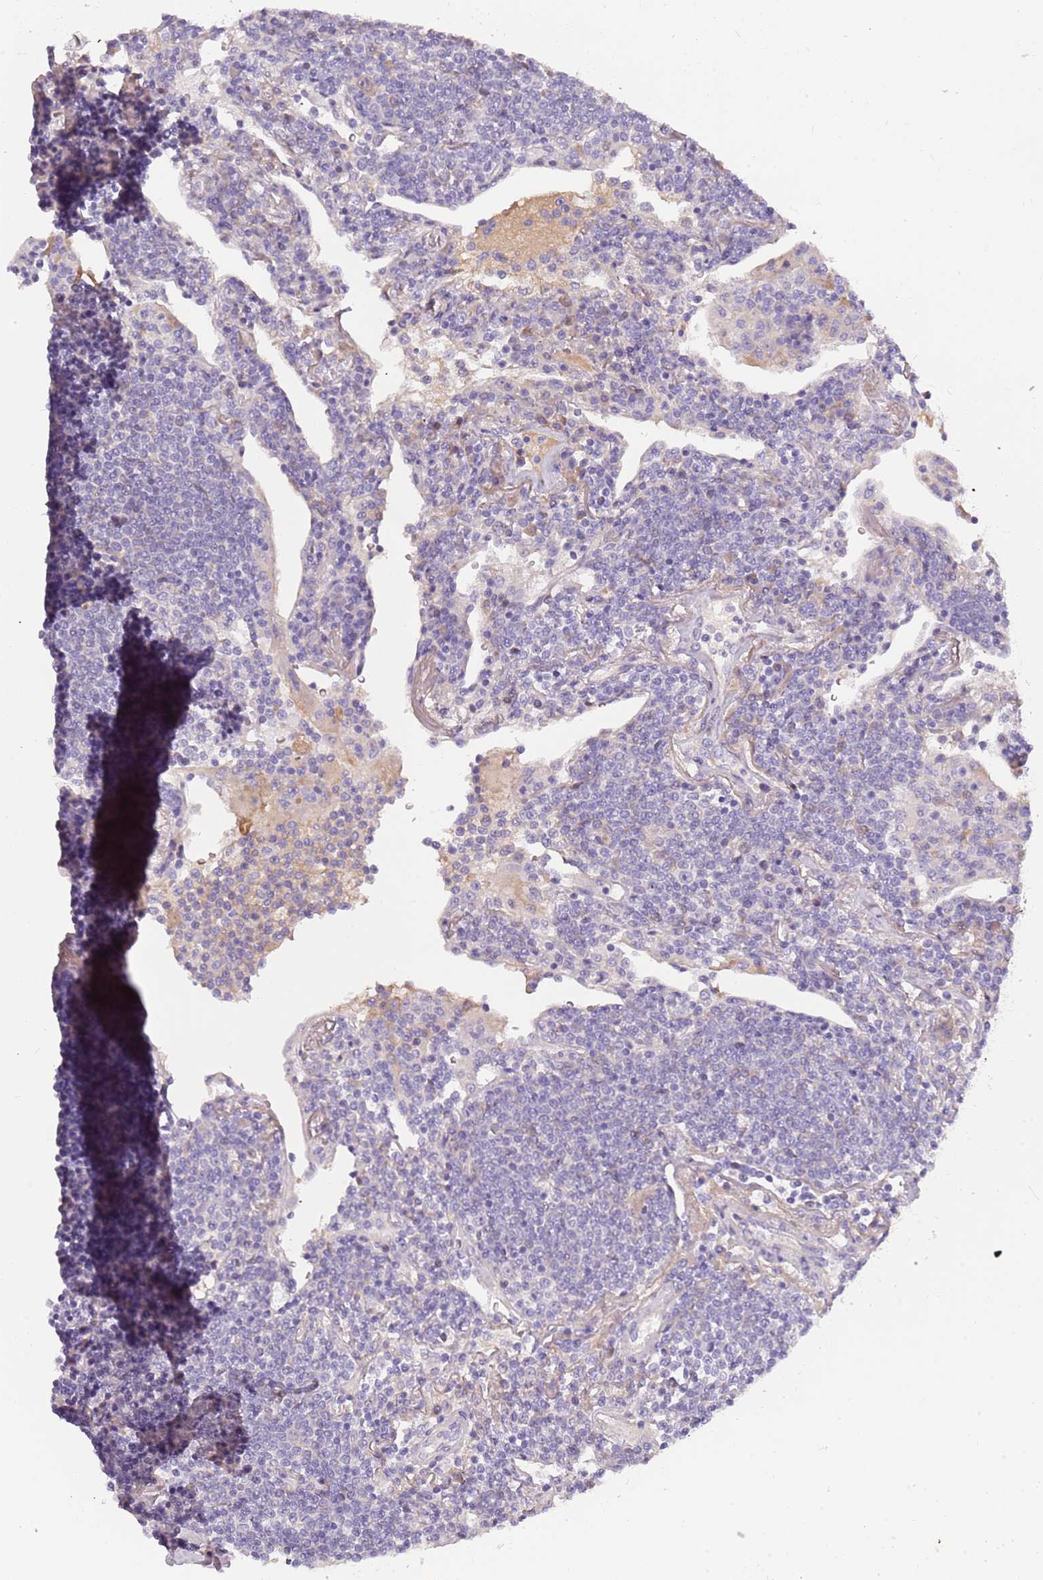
{"staining": {"intensity": "negative", "quantity": "none", "location": "none"}, "tissue": "lymphoma", "cell_type": "Tumor cells", "image_type": "cancer", "snomed": [{"axis": "morphology", "description": "Malignant lymphoma, non-Hodgkin's type, Low grade"}, {"axis": "topography", "description": "Lung"}], "caption": "Immunohistochemical staining of human lymphoma demonstrates no significant positivity in tumor cells.", "gene": "TNFRSF6B", "patient": {"sex": "female", "age": 71}}